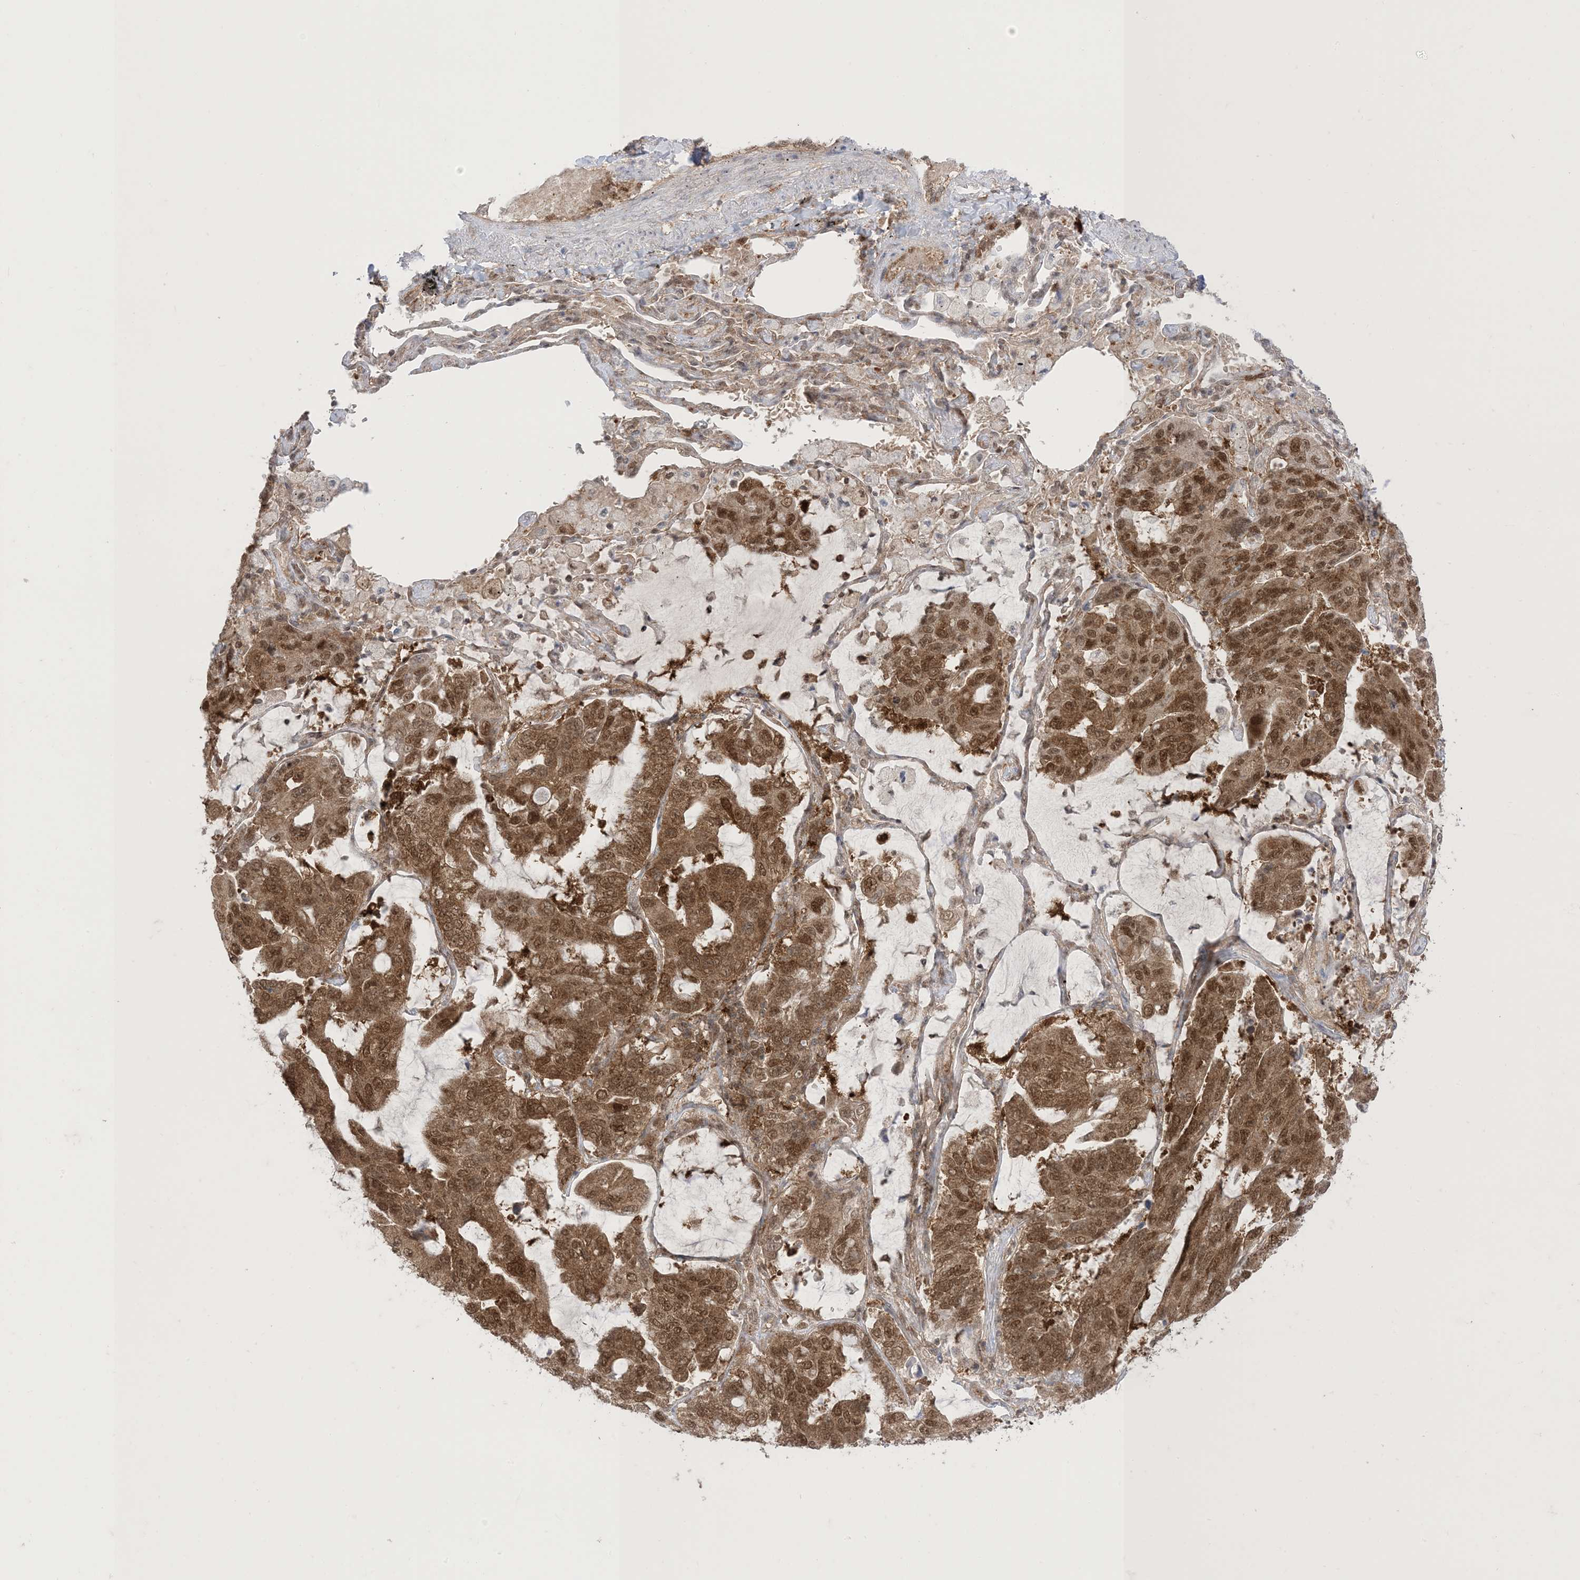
{"staining": {"intensity": "moderate", "quantity": ">75%", "location": "cytoplasmic/membranous,nuclear"}, "tissue": "lung cancer", "cell_type": "Tumor cells", "image_type": "cancer", "snomed": [{"axis": "morphology", "description": "Adenocarcinoma, NOS"}, {"axis": "topography", "description": "Lung"}], "caption": "This is a micrograph of IHC staining of lung cancer (adenocarcinoma), which shows moderate expression in the cytoplasmic/membranous and nuclear of tumor cells.", "gene": "PTPA", "patient": {"sex": "male", "age": 64}}